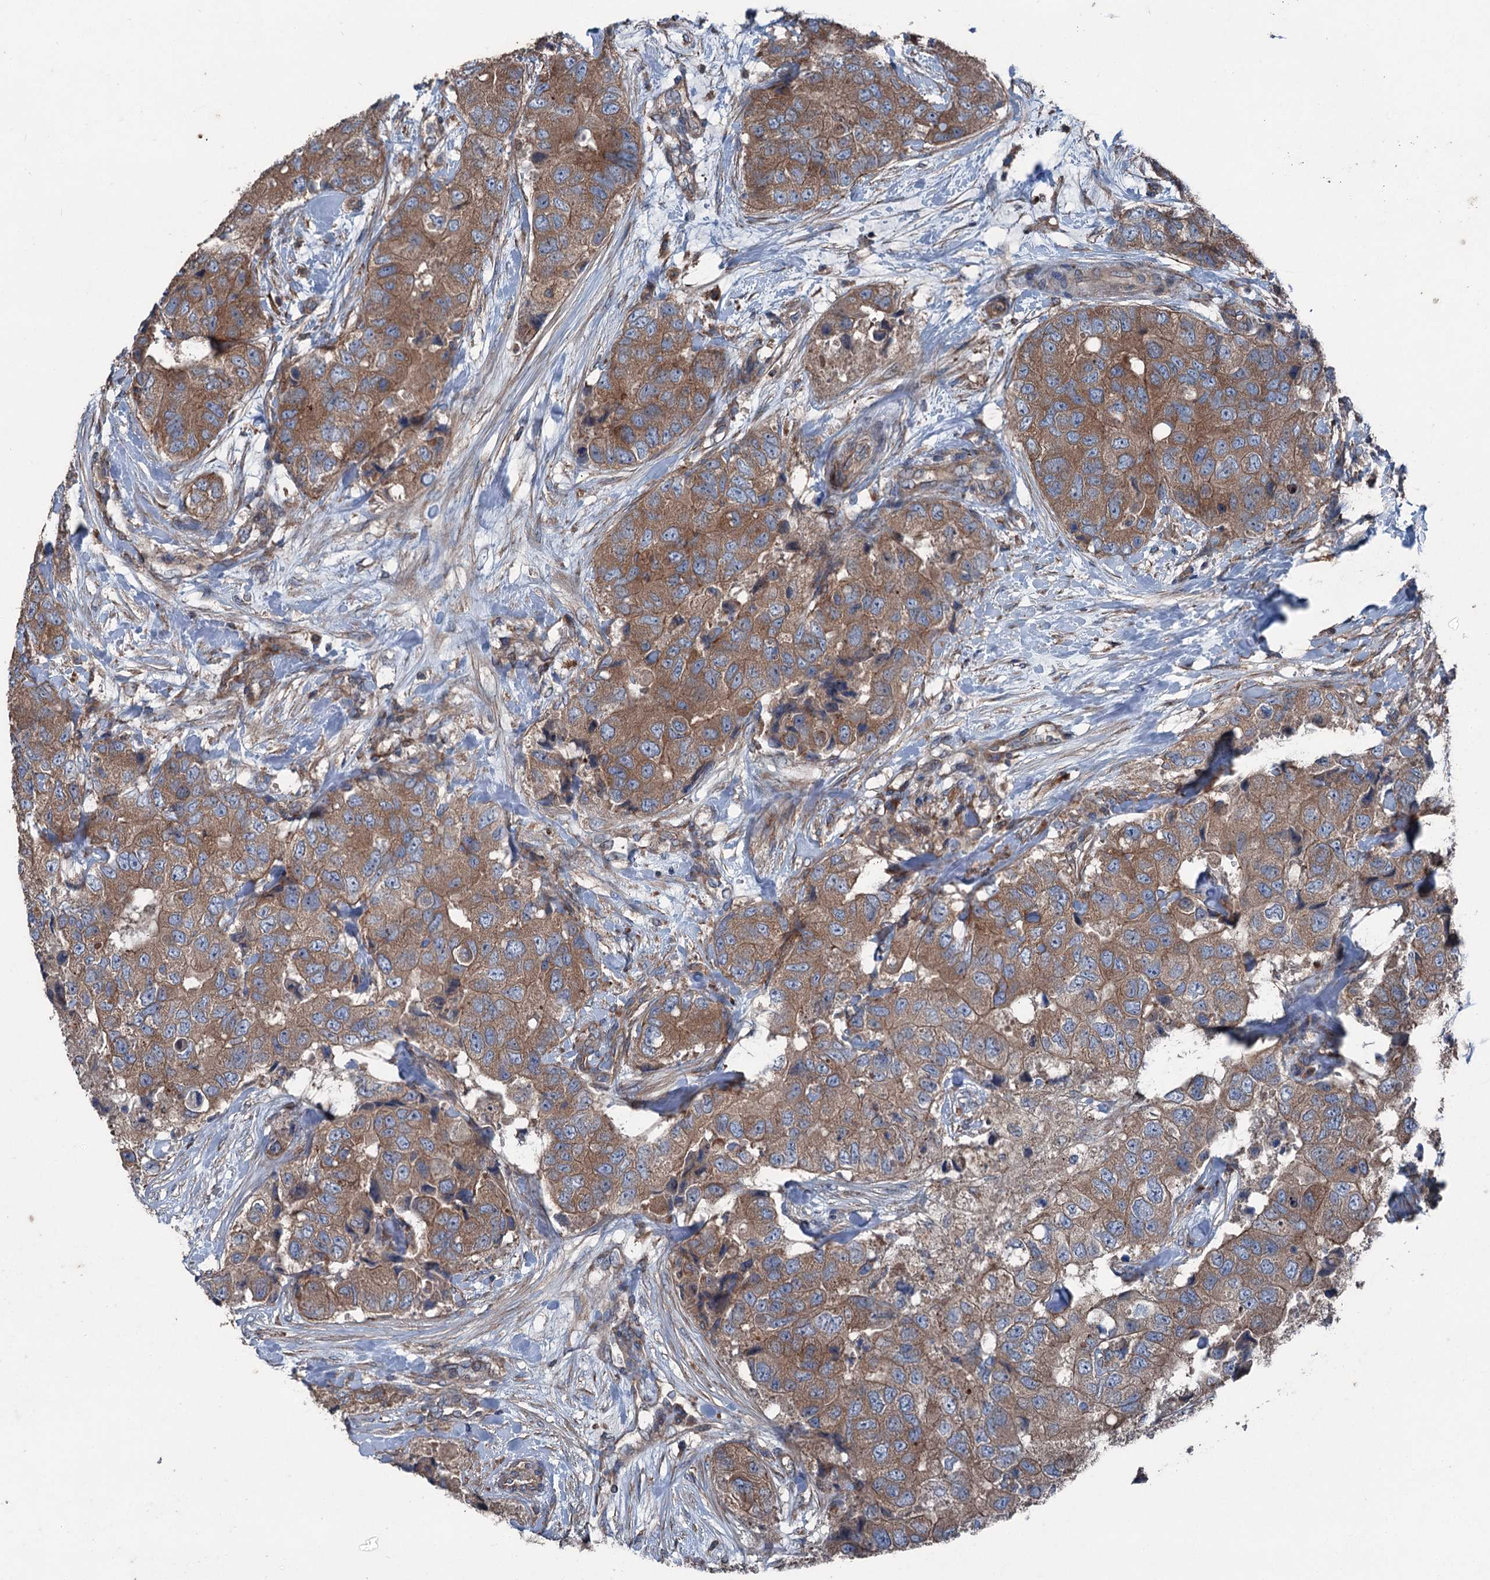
{"staining": {"intensity": "moderate", "quantity": ">75%", "location": "cytoplasmic/membranous"}, "tissue": "breast cancer", "cell_type": "Tumor cells", "image_type": "cancer", "snomed": [{"axis": "morphology", "description": "Duct carcinoma"}, {"axis": "topography", "description": "Breast"}], "caption": "Infiltrating ductal carcinoma (breast) stained for a protein shows moderate cytoplasmic/membranous positivity in tumor cells.", "gene": "RUFY1", "patient": {"sex": "female", "age": 62}}